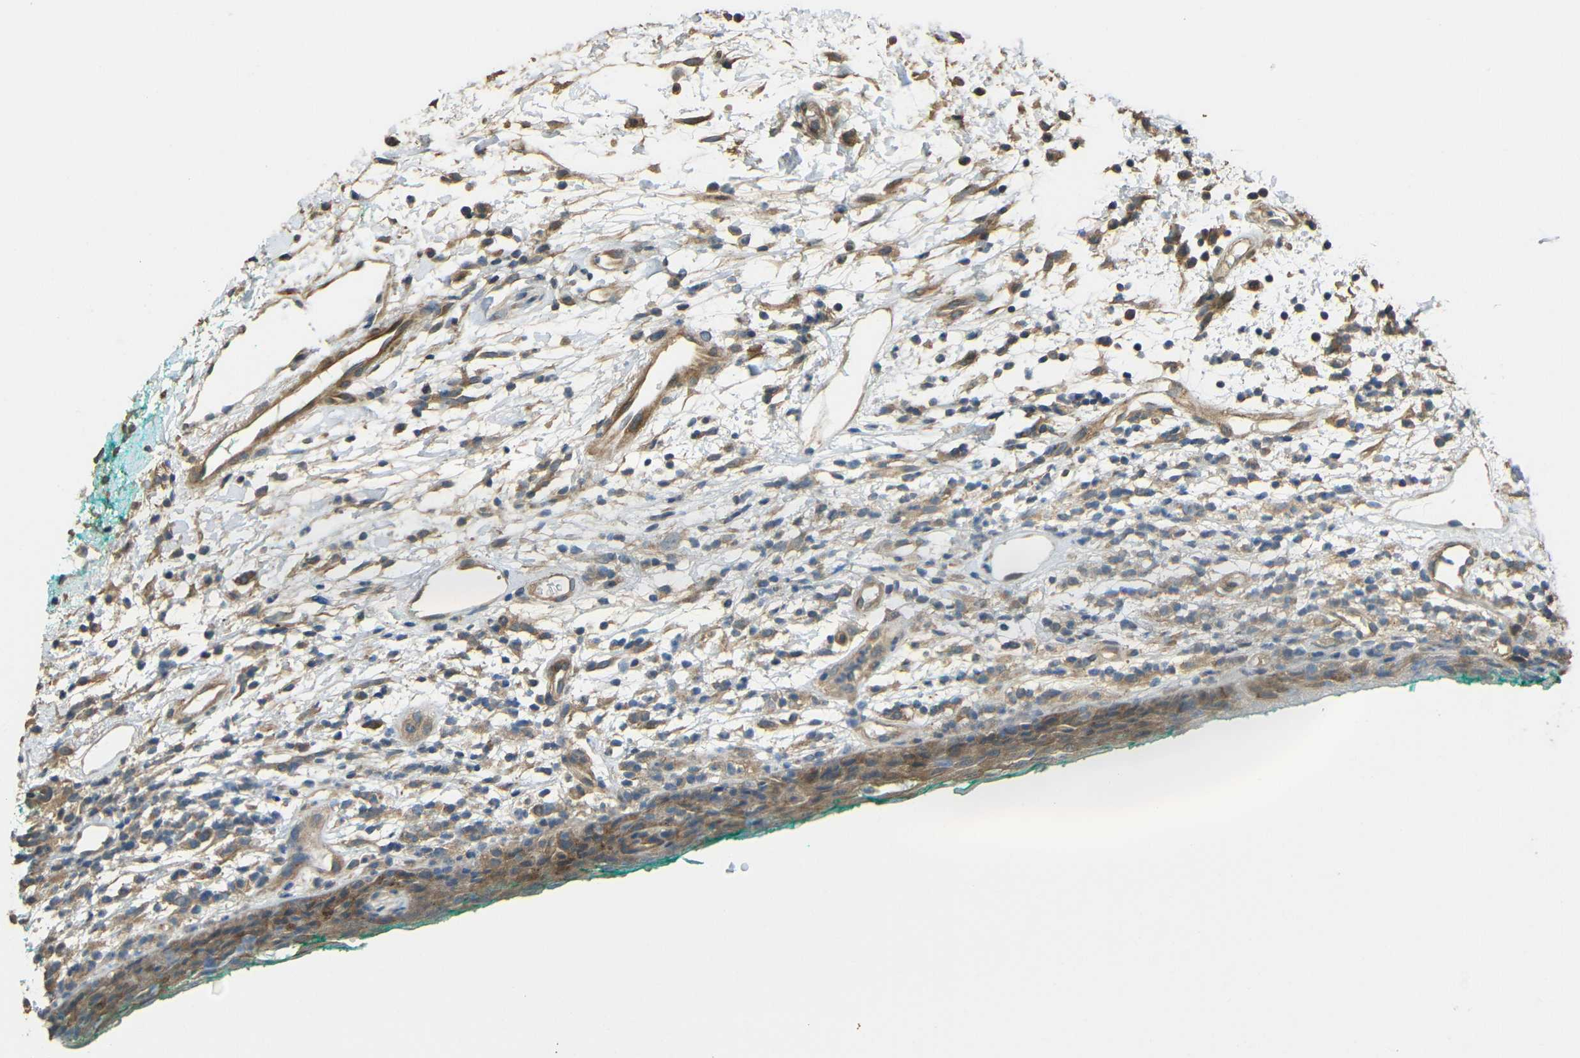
{"staining": {"intensity": "moderate", "quantity": ">75%", "location": "cytoplasmic/membranous"}, "tissue": "oral mucosa", "cell_type": "Squamous epithelial cells", "image_type": "normal", "snomed": [{"axis": "morphology", "description": "Normal tissue, NOS"}, {"axis": "topography", "description": "Skeletal muscle"}, {"axis": "topography", "description": "Oral tissue"}, {"axis": "topography", "description": "Peripheral nerve tissue"}], "caption": "Oral mucosa stained with immunohistochemistry reveals moderate cytoplasmic/membranous expression in approximately >75% of squamous epithelial cells.", "gene": "ACACA", "patient": {"sex": "female", "age": 84}}